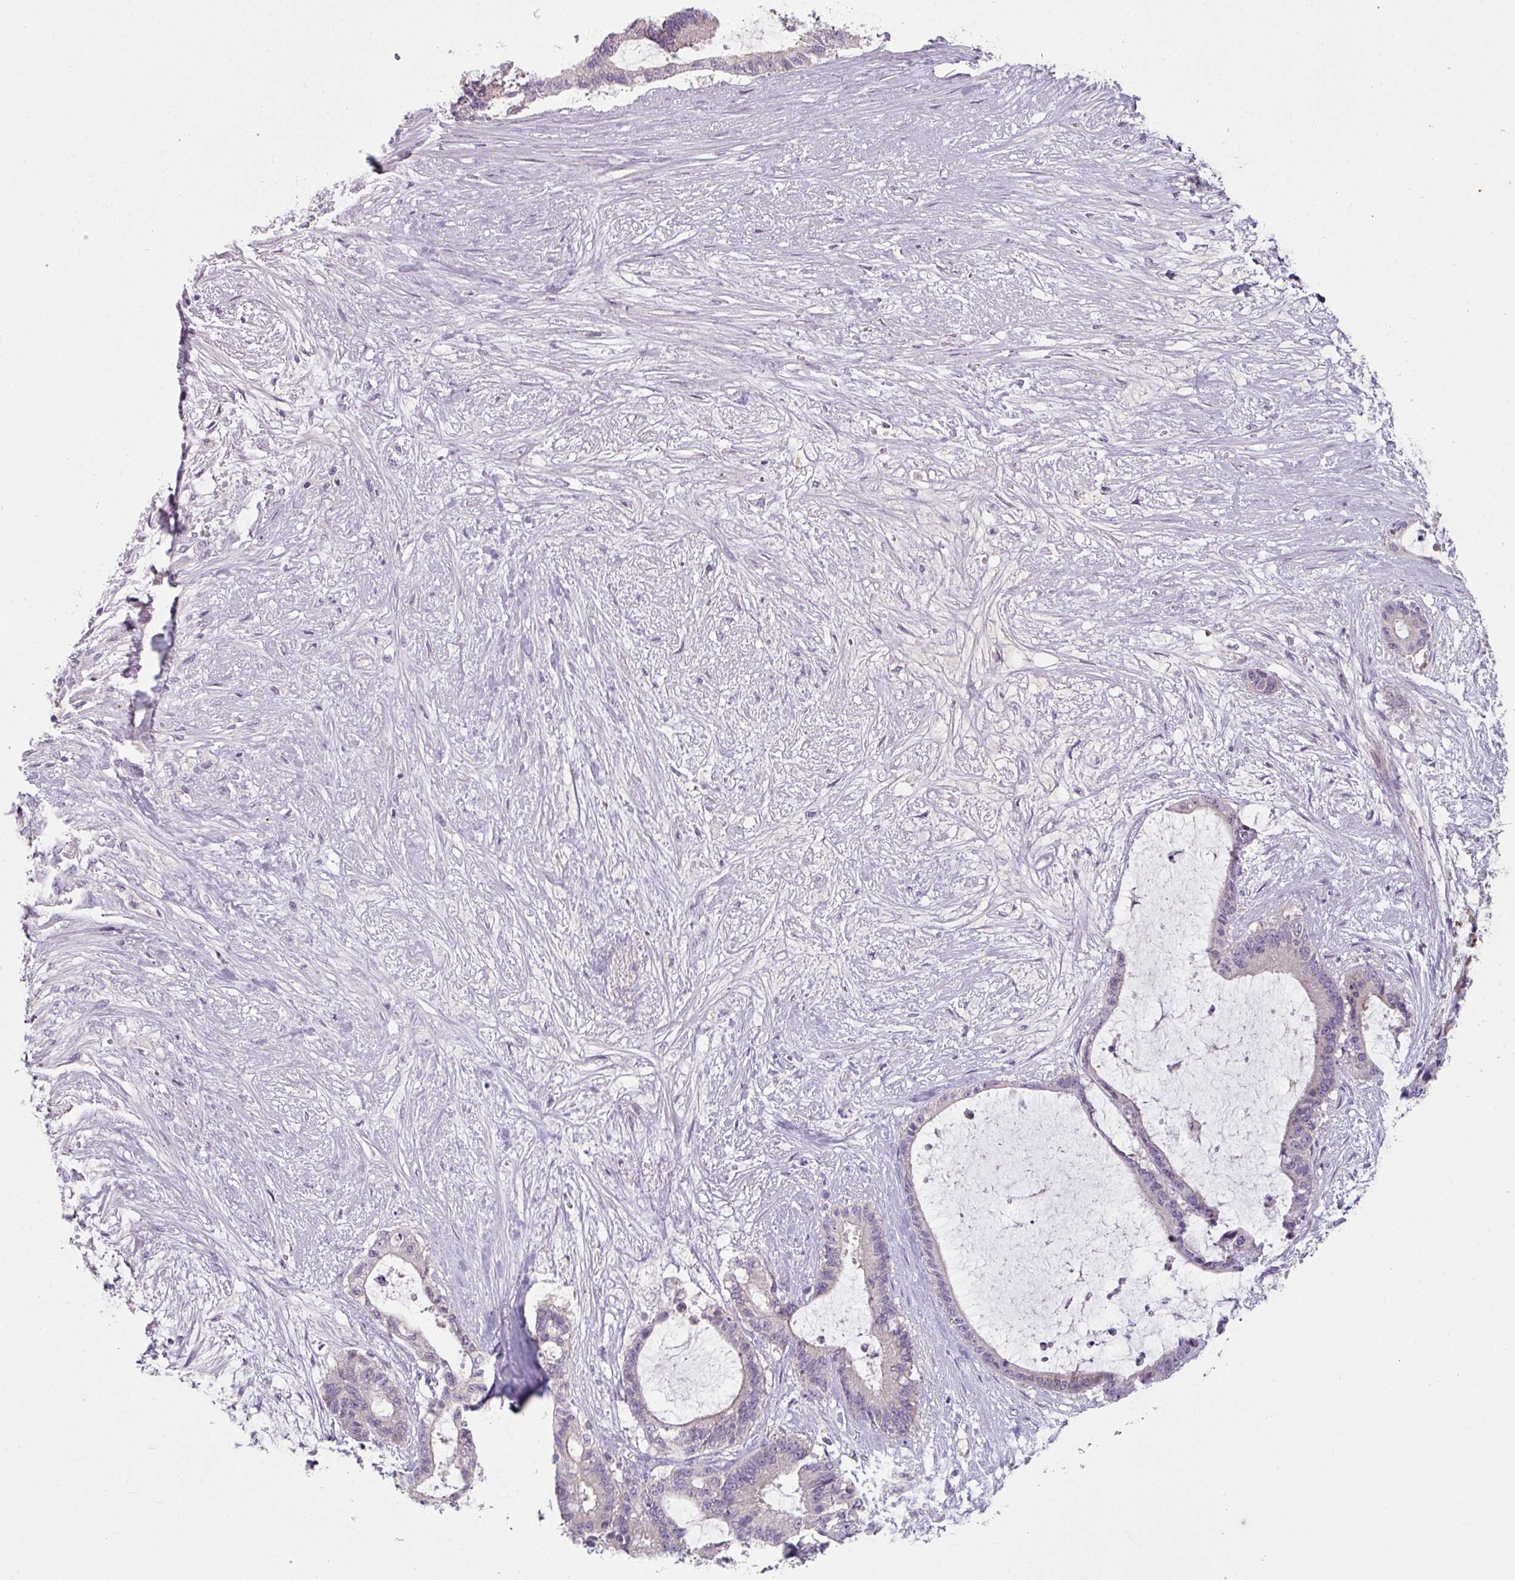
{"staining": {"intensity": "negative", "quantity": "none", "location": "none"}, "tissue": "liver cancer", "cell_type": "Tumor cells", "image_type": "cancer", "snomed": [{"axis": "morphology", "description": "Normal tissue, NOS"}, {"axis": "morphology", "description": "Cholangiocarcinoma"}, {"axis": "topography", "description": "Liver"}, {"axis": "topography", "description": "Peripheral nerve tissue"}], "caption": "There is no significant positivity in tumor cells of liver cholangiocarcinoma. (Brightfield microscopy of DAB IHC at high magnification).", "gene": "FHAD1", "patient": {"sex": "female", "age": 73}}